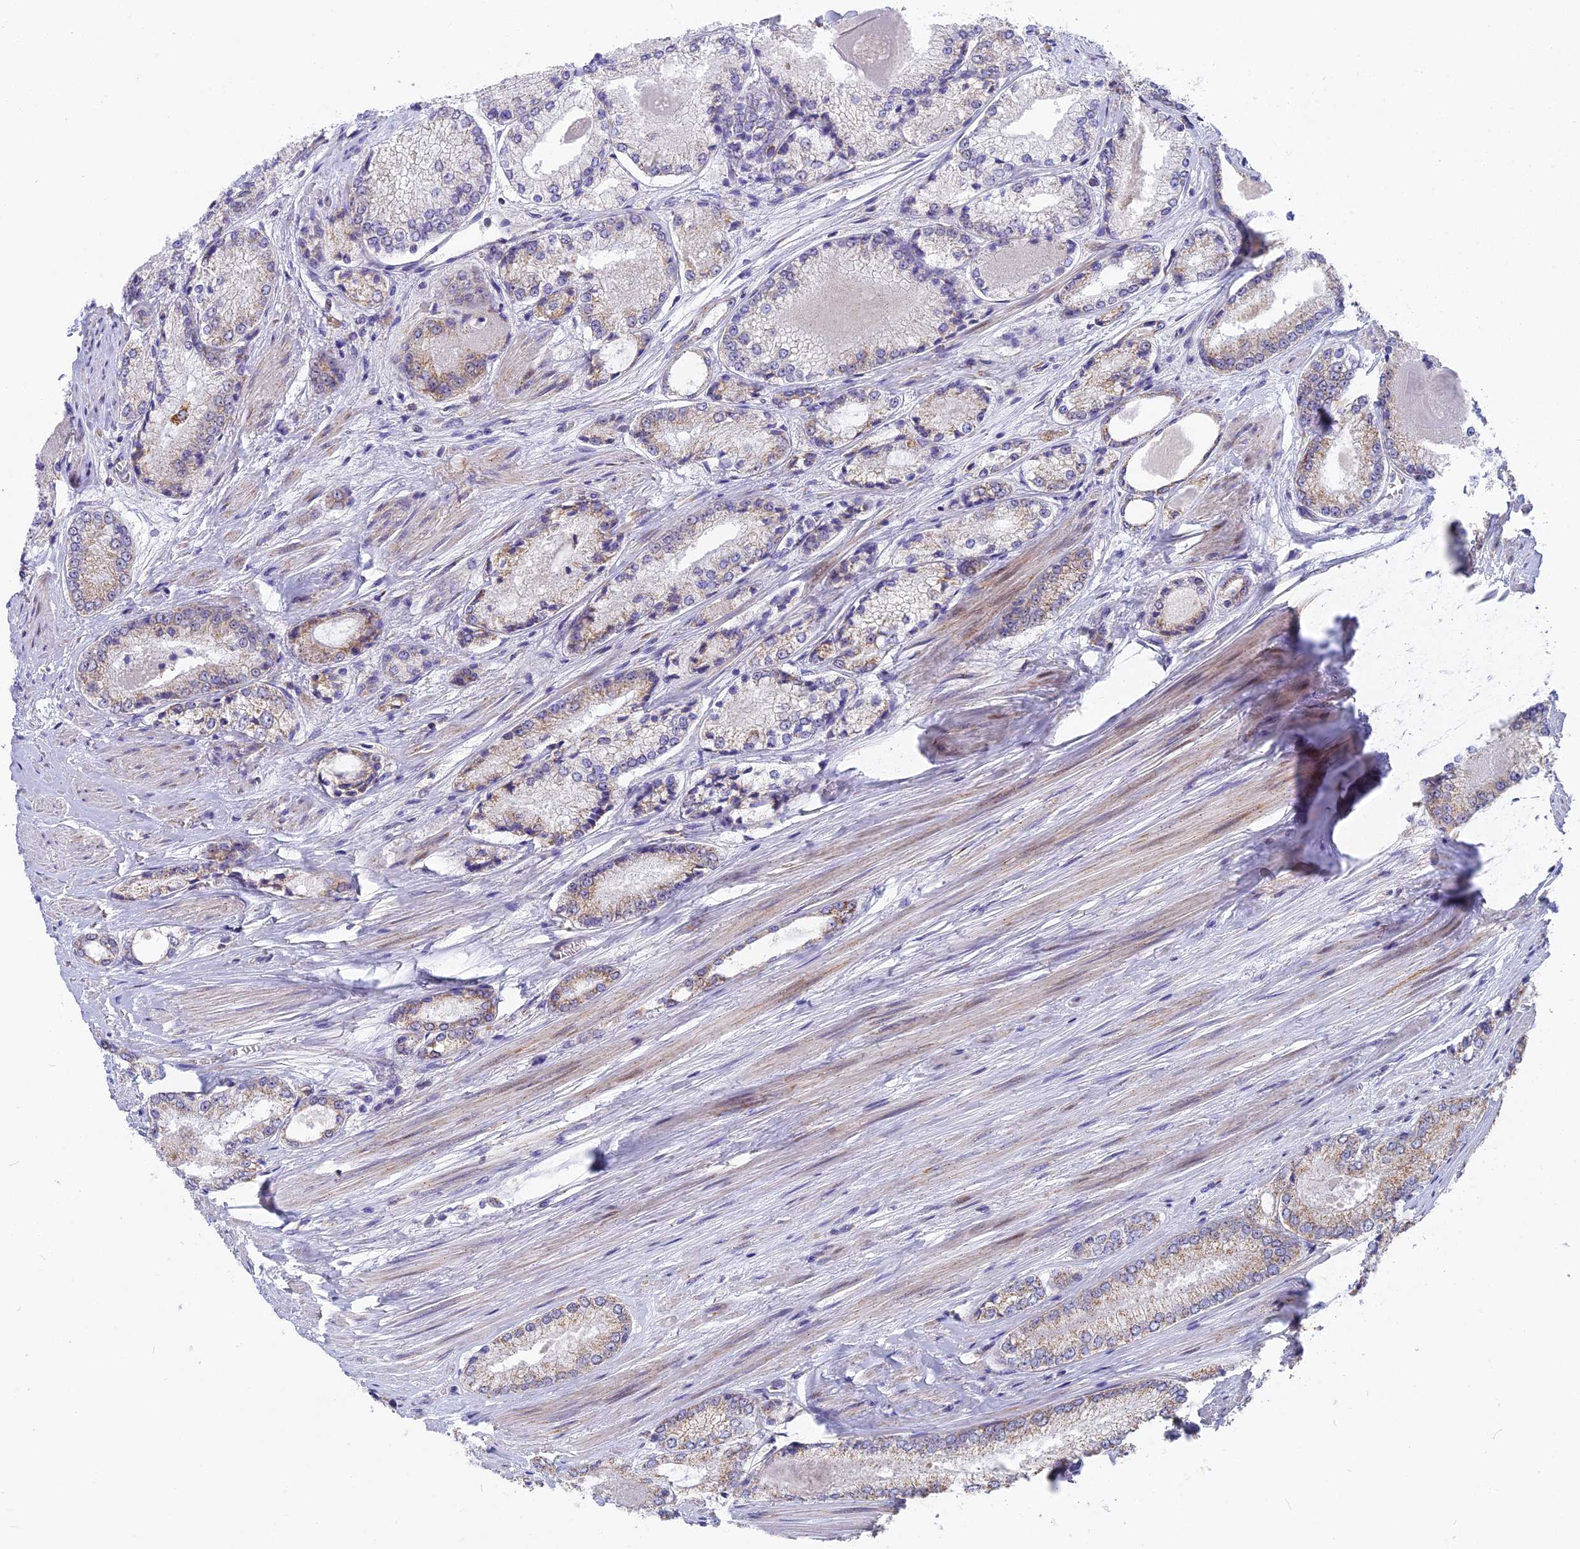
{"staining": {"intensity": "weak", "quantity": "25%-75%", "location": "cytoplasmic/membranous"}, "tissue": "prostate cancer", "cell_type": "Tumor cells", "image_type": "cancer", "snomed": [{"axis": "morphology", "description": "Adenocarcinoma, Low grade"}, {"axis": "topography", "description": "Prostate"}], "caption": "IHC micrograph of neoplastic tissue: human low-grade adenocarcinoma (prostate) stained using IHC exhibits low levels of weak protein expression localized specifically in the cytoplasmic/membranous of tumor cells, appearing as a cytoplasmic/membranous brown color.", "gene": "DTWD1", "patient": {"sex": "male", "age": 68}}